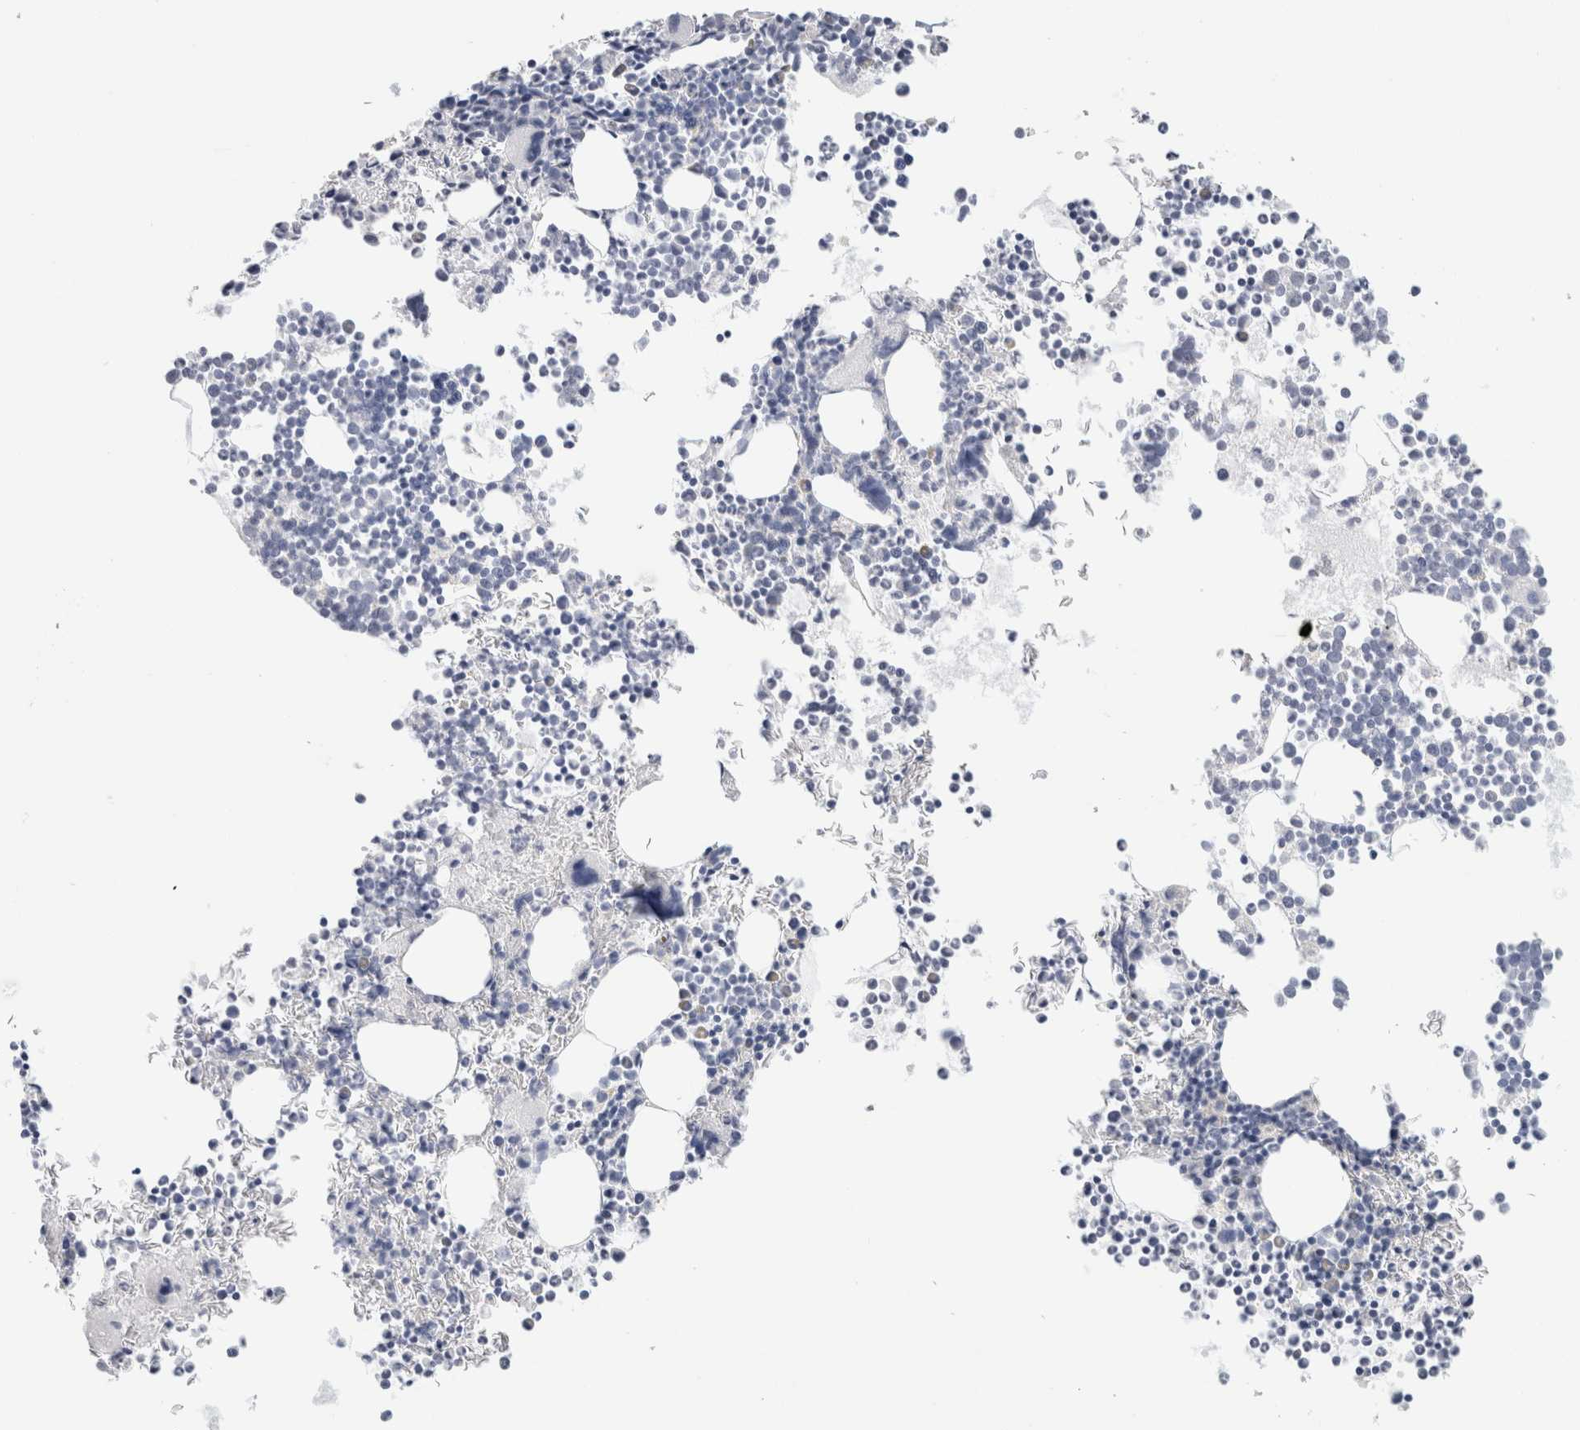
{"staining": {"intensity": "negative", "quantity": "none", "location": "none"}, "tissue": "bone marrow", "cell_type": "Hematopoietic cells", "image_type": "normal", "snomed": [{"axis": "morphology", "description": "Normal tissue, NOS"}, {"axis": "morphology", "description": "Inflammation, NOS"}, {"axis": "topography", "description": "Bone marrow"}], "caption": "Immunohistochemistry (IHC) histopathology image of normal human bone marrow stained for a protein (brown), which displays no expression in hematopoietic cells. (DAB (3,3'-diaminobenzidine) immunohistochemistry visualized using brightfield microscopy, high magnification).", "gene": "RTN4", "patient": {"sex": "male", "age": 46}}